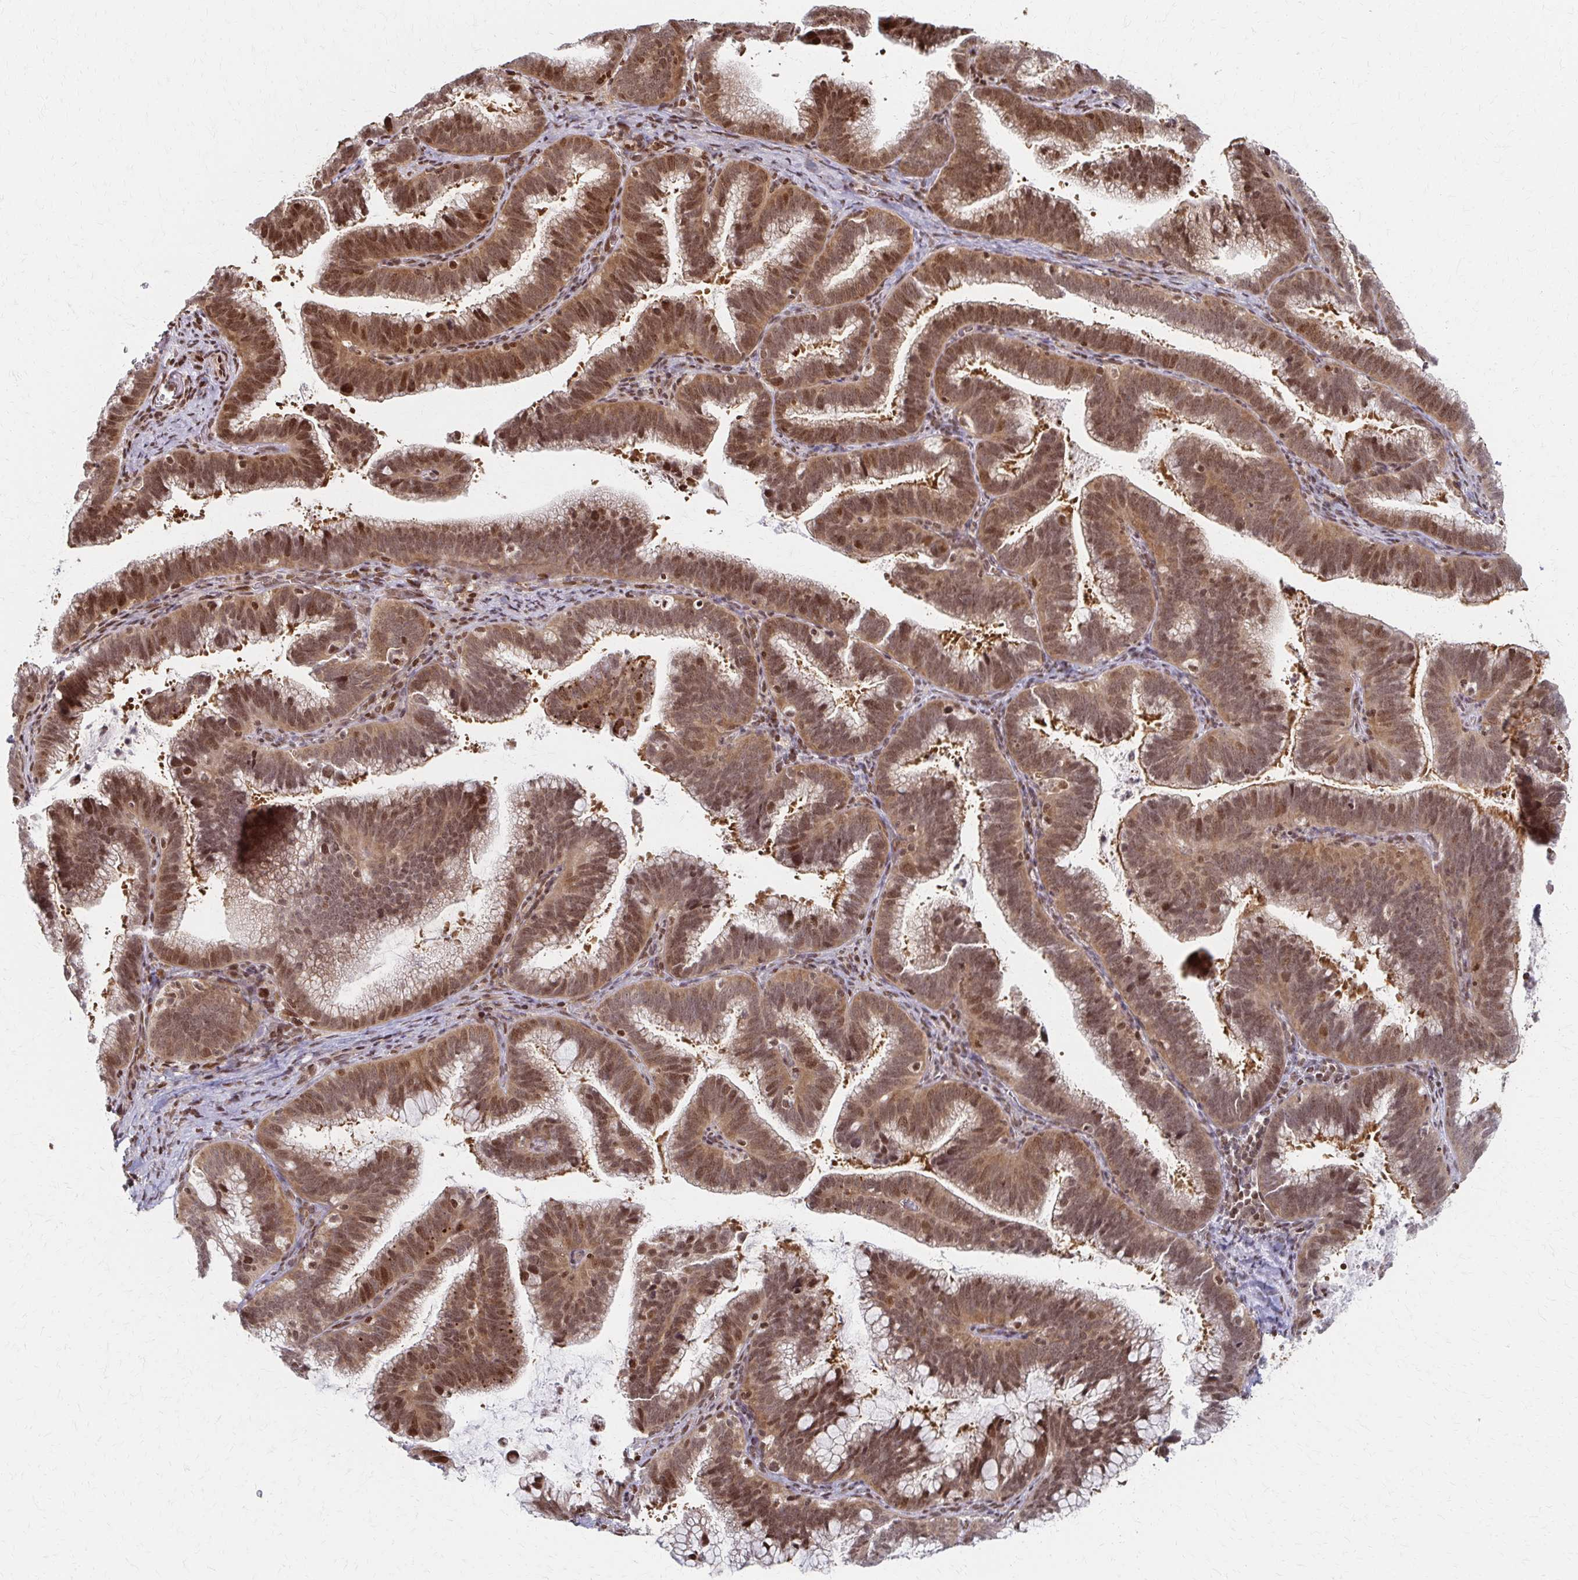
{"staining": {"intensity": "moderate", "quantity": ">75%", "location": "cytoplasmic/membranous,nuclear"}, "tissue": "cervical cancer", "cell_type": "Tumor cells", "image_type": "cancer", "snomed": [{"axis": "morphology", "description": "Adenocarcinoma, NOS"}, {"axis": "topography", "description": "Cervix"}], "caption": "The histopathology image reveals a brown stain indicating the presence of a protein in the cytoplasmic/membranous and nuclear of tumor cells in cervical cancer (adenocarcinoma).", "gene": "PSMD7", "patient": {"sex": "female", "age": 61}}